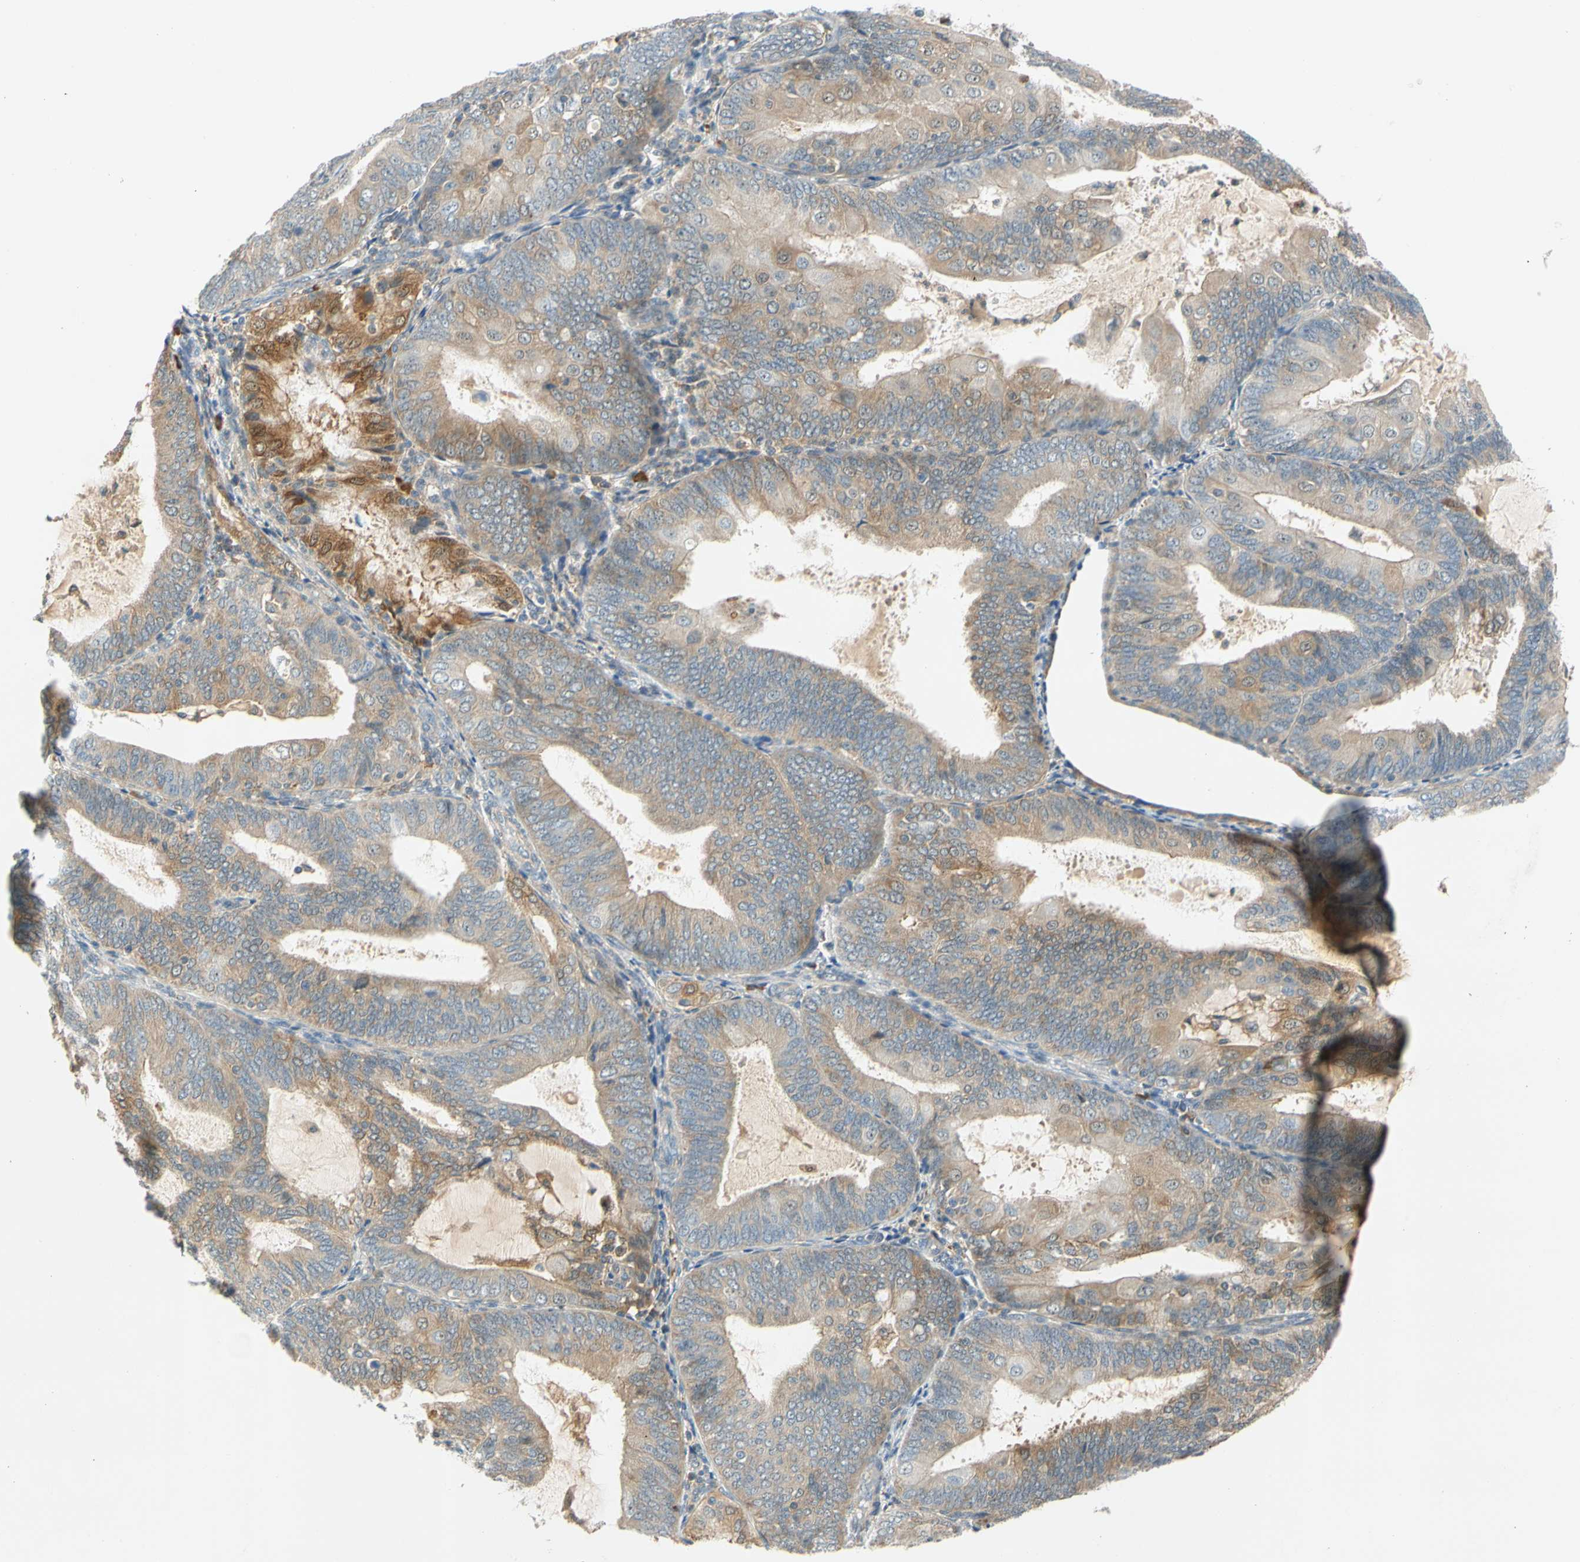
{"staining": {"intensity": "moderate", "quantity": ">75%", "location": "cytoplasmic/membranous"}, "tissue": "endometrial cancer", "cell_type": "Tumor cells", "image_type": "cancer", "snomed": [{"axis": "morphology", "description": "Adenocarcinoma, NOS"}, {"axis": "topography", "description": "Endometrium"}], "caption": "Human adenocarcinoma (endometrial) stained with a protein marker reveals moderate staining in tumor cells.", "gene": "WIPI1", "patient": {"sex": "female", "age": 81}}